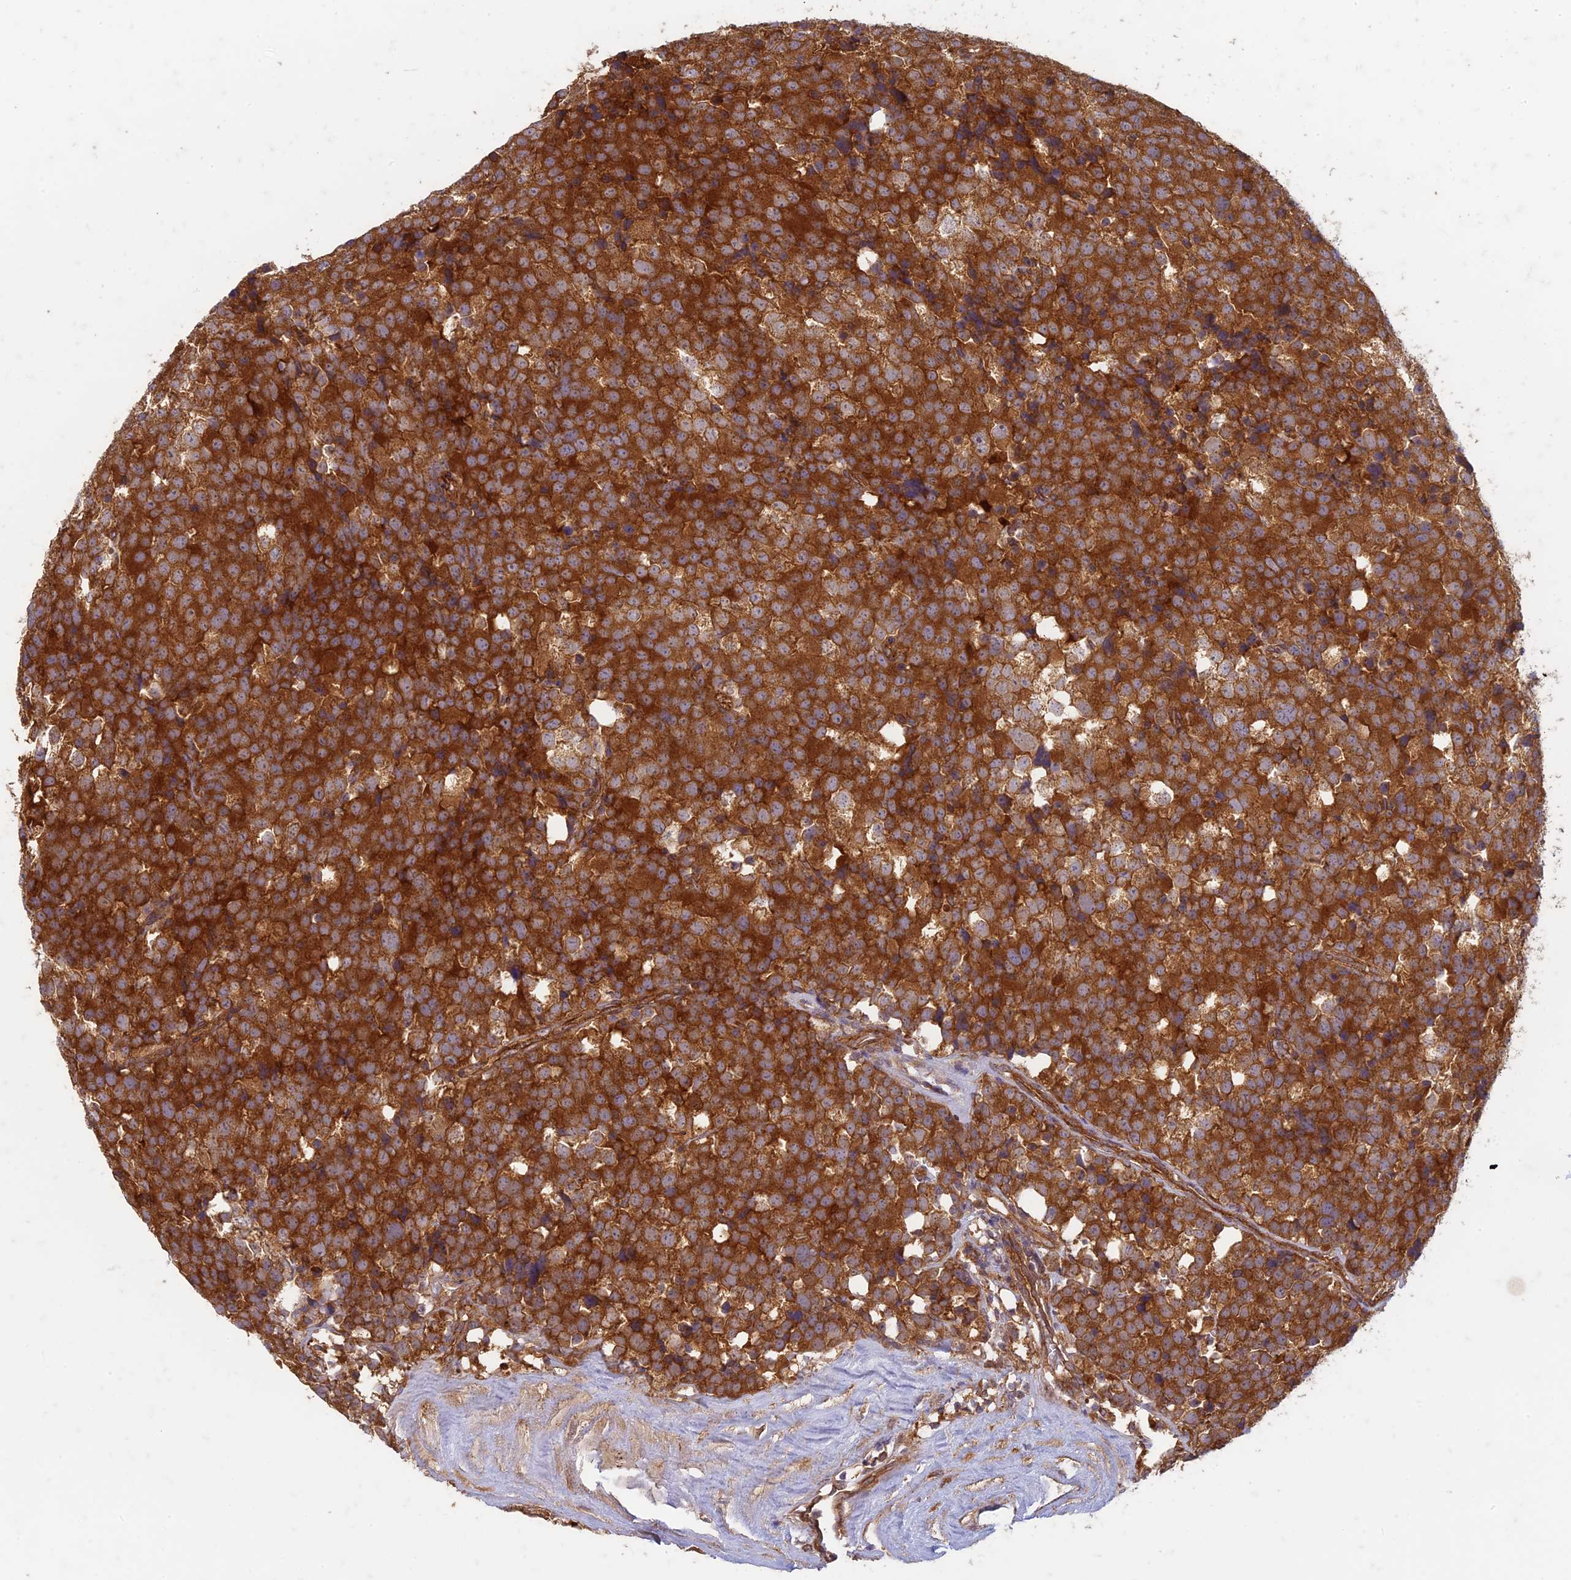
{"staining": {"intensity": "strong", "quantity": ">75%", "location": "cytoplasmic/membranous"}, "tissue": "testis cancer", "cell_type": "Tumor cells", "image_type": "cancer", "snomed": [{"axis": "morphology", "description": "Seminoma, NOS"}, {"axis": "topography", "description": "Testis"}], "caption": "Immunohistochemistry image of human testis seminoma stained for a protein (brown), which exhibits high levels of strong cytoplasmic/membranous expression in approximately >75% of tumor cells.", "gene": "TCF25", "patient": {"sex": "male", "age": 71}}